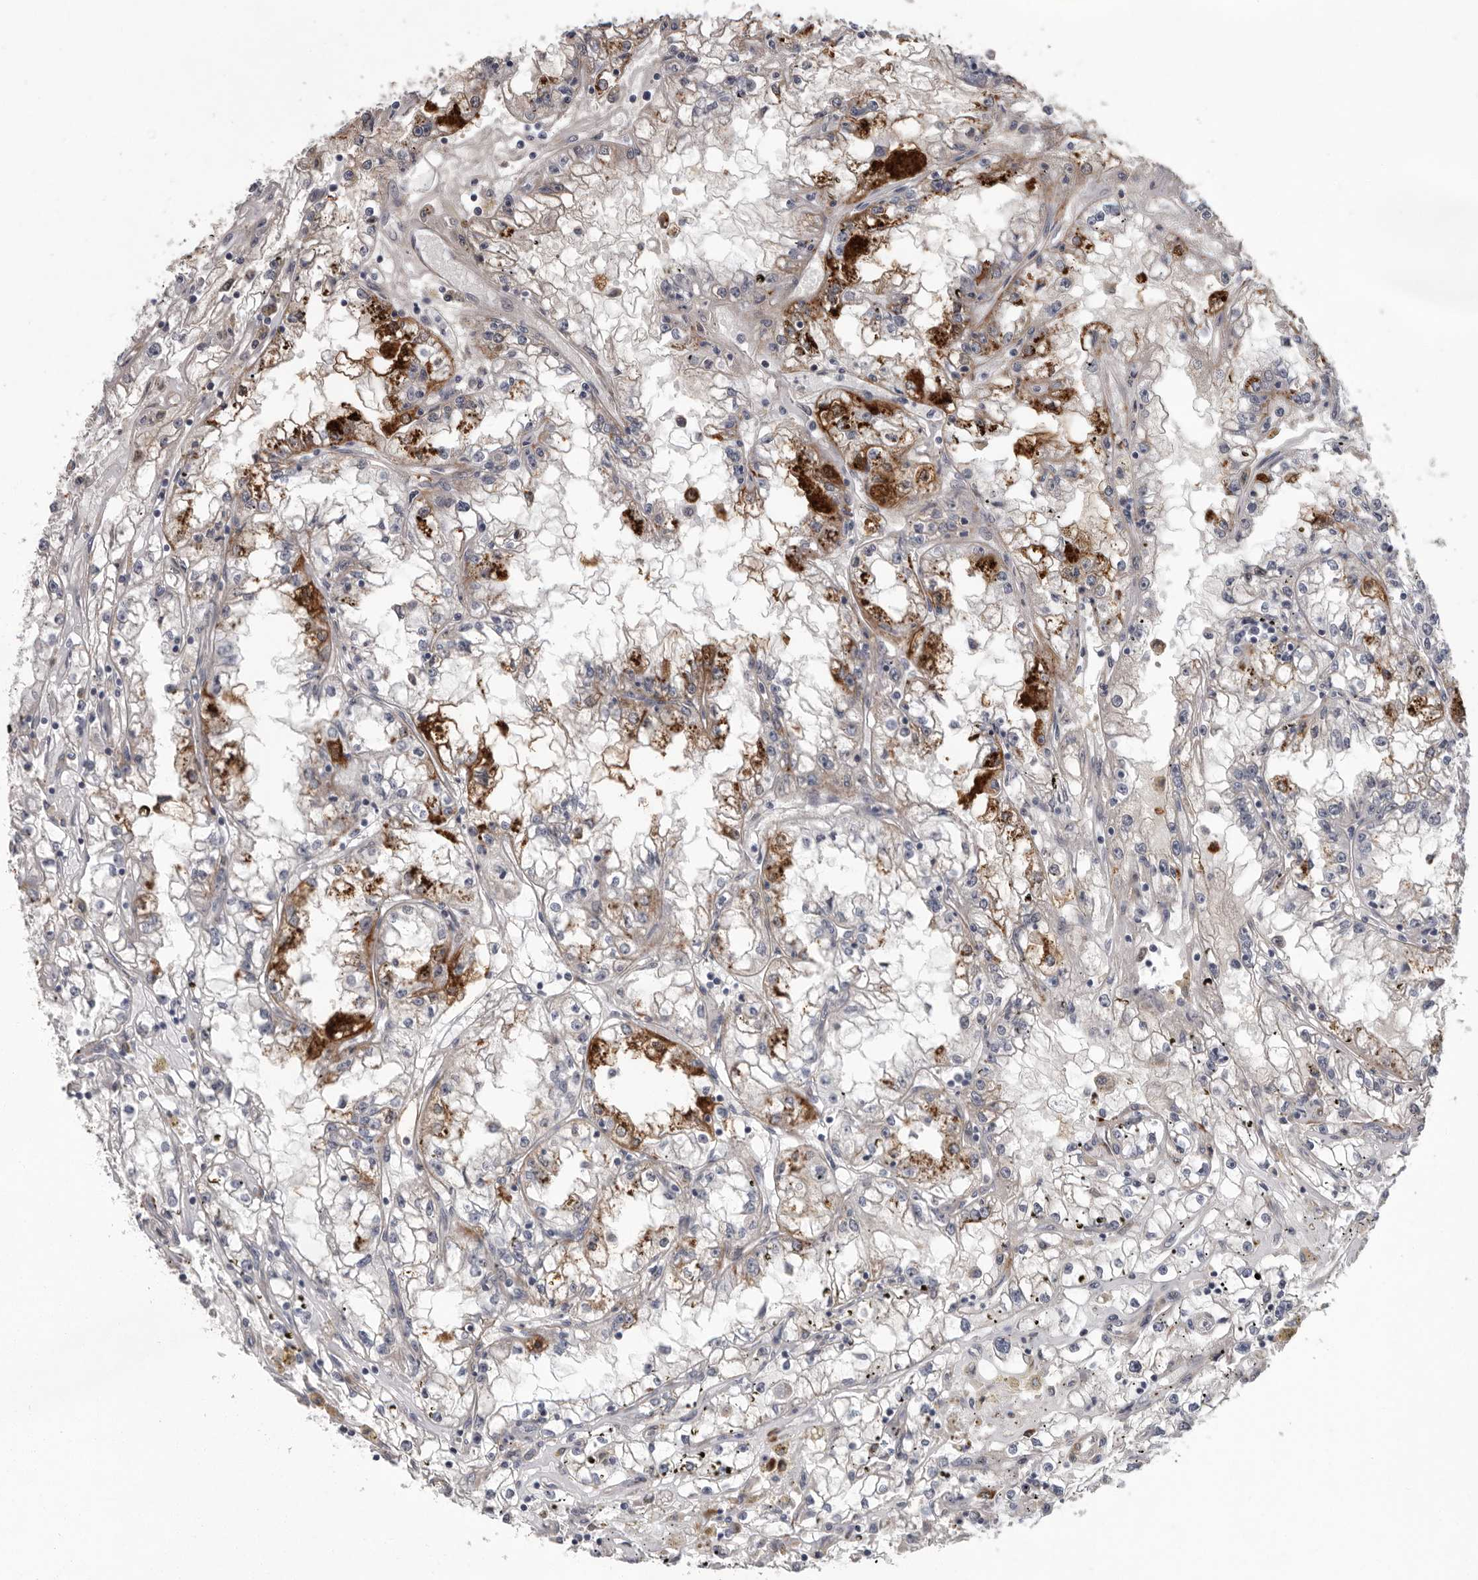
{"staining": {"intensity": "moderate", "quantity": "25%-75%", "location": "cytoplasmic/membranous"}, "tissue": "renal cancer", "cell_type": "Tumor cells", "image_type": "cancer", "snomed": [{"axis": "morphology", "description": "Adenocarcinoma, NOS"}, {"axis": "topography", "description": "Kidney"}], "caption": "This is an image of immunohistochemistry staining of renal adenocarcinoma, which shows moderate expression in the cytoplasmic/membranous of tumor cells.", "gene": "ATXN3L", "patient": {"sex": "male", "age": 56}}